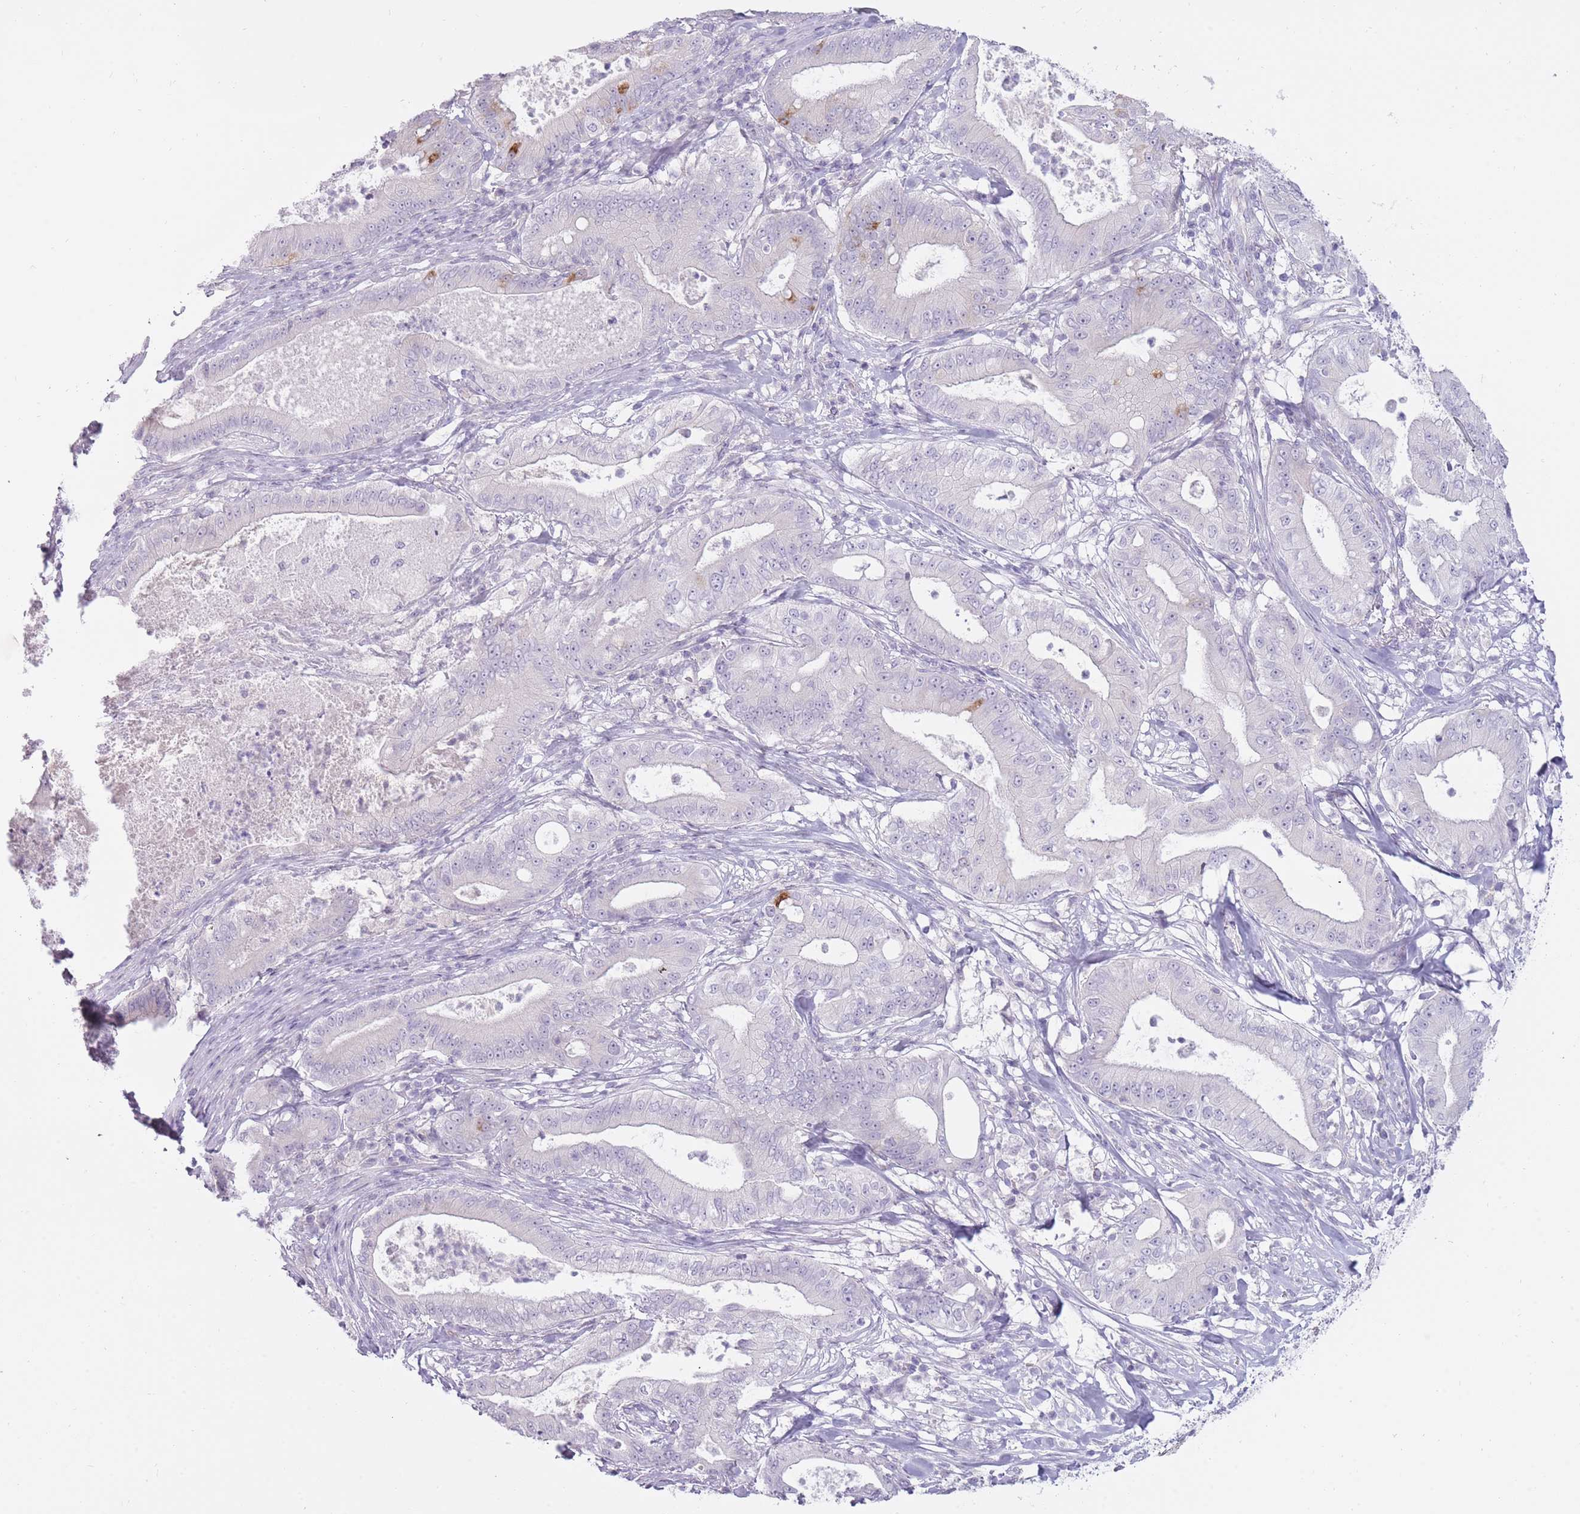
{"staining": {"intensity": "strong", "quantity": "<25%", "location": "cytoplasmic/membranous"}, "tissue": "pancreatic cancer", "cell_type": "Tumor cells", "image_type": "cancer", "snomed": [{"axis": "morphology", "description": "Adenocarcinoma, NOS"}, {"axis": "topography", "description": "Pancreas"}], "caption": "Strong cytoplasmic/membranous staining is seen in approximately <25% of tumor cells in pancreatic cancer.", "gene": "BDKRB2", "patient": {"sex": "male", "age": 71}}